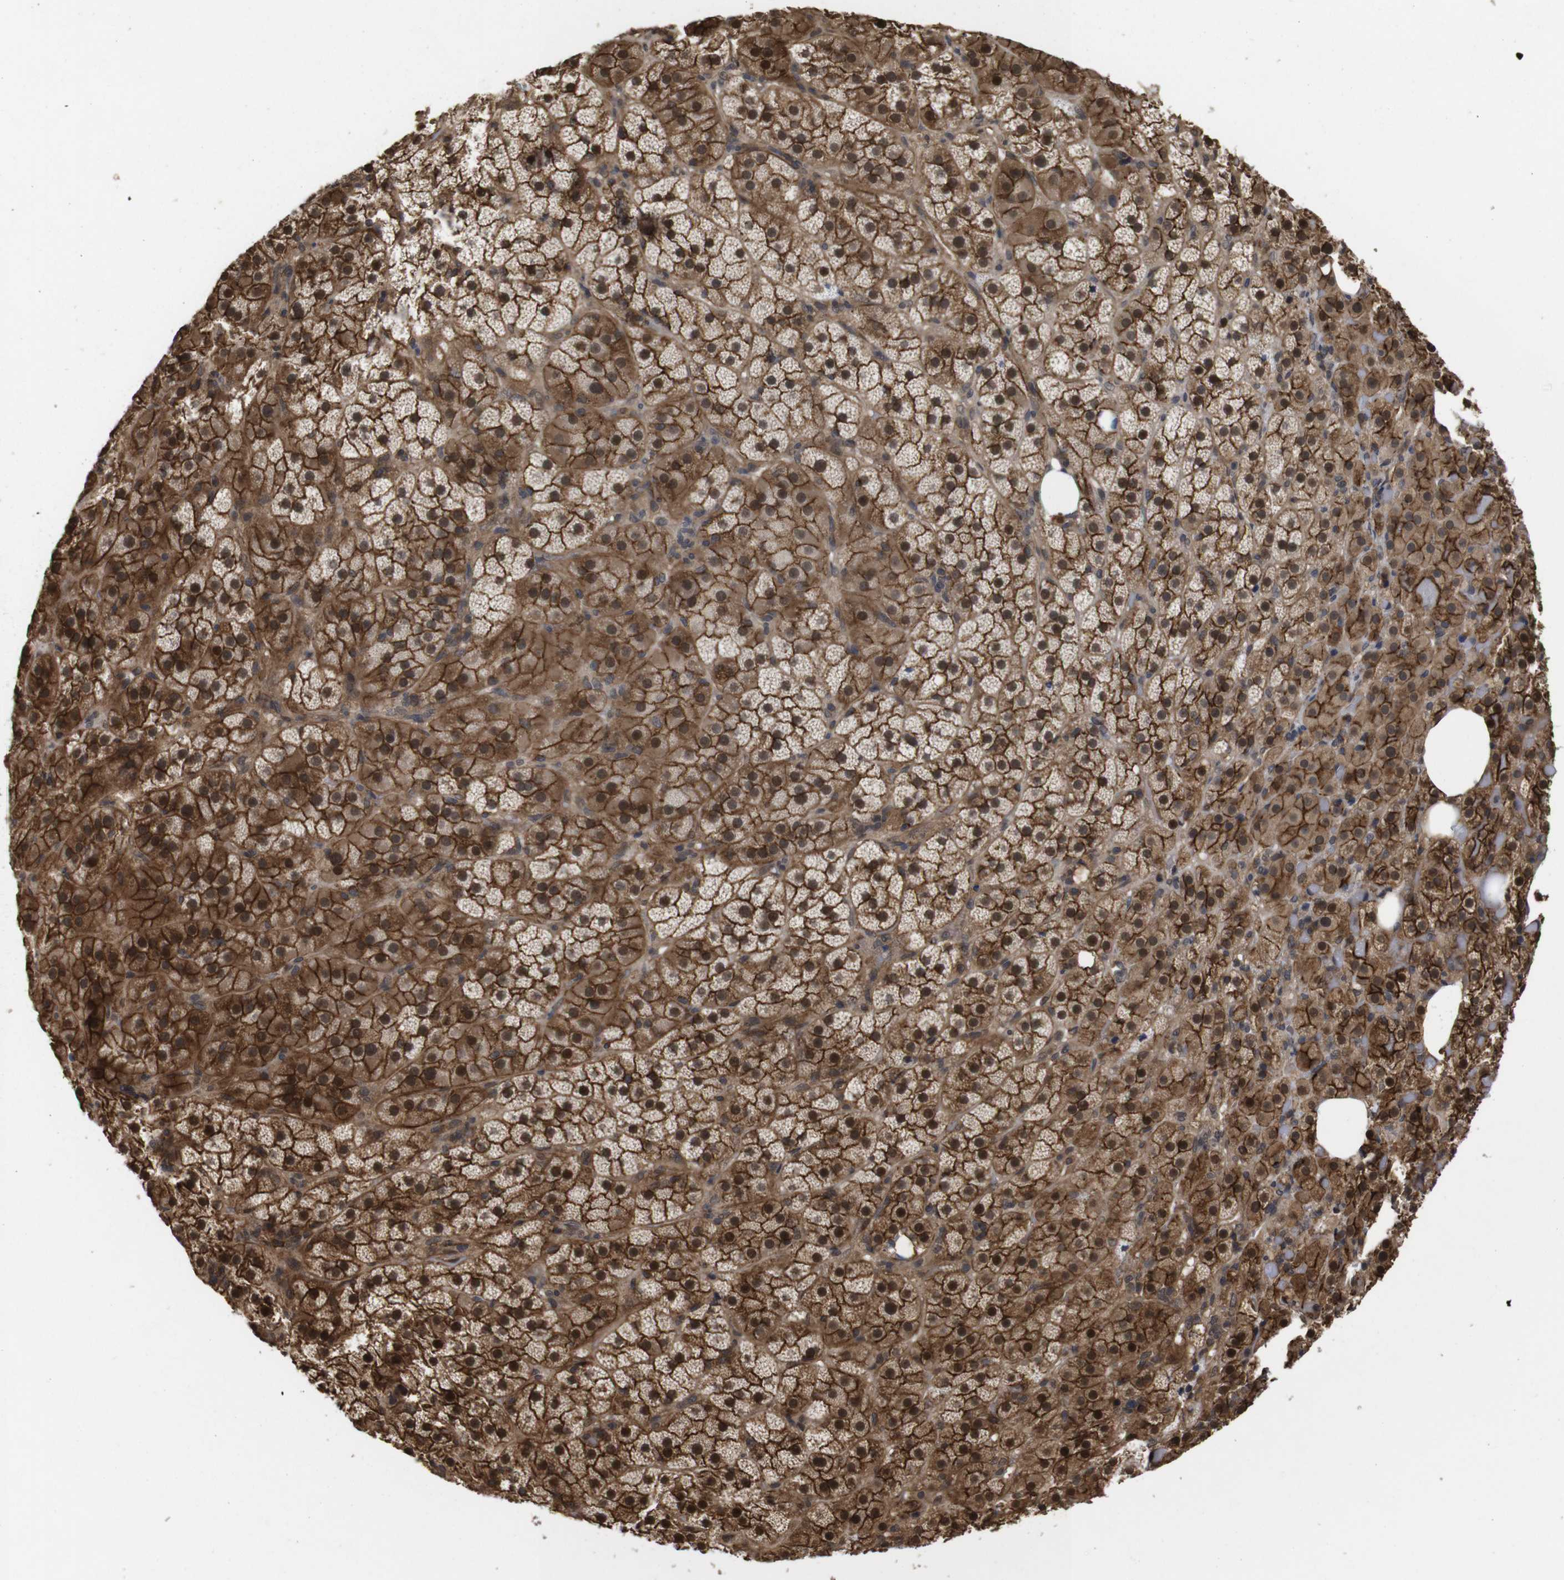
{"staining": {"intensity": "strong", "quantity": ">75%", "location": "cytoplasmic/membranous,nuclear"}, "tissue": "adrenal gland", "cell_type": "Glandular cells", "image_type": "normal", "snomed": [{"axis": "morphology", "description": "Normal tissue, NOS"}, {"axis": "topography", "description": "Adrenal gland"}], "caption": "This micrograph displays benign adrenal gland stained with immunohistochemistry to label a protein in brown. The cytoplasmic/membranous,nuclear of glandular cells show strong positivity for the protein. Nuclei are counter-stained blue.", "gene": "NANOS1", "patient": {"sex": "female", "age": 59}}